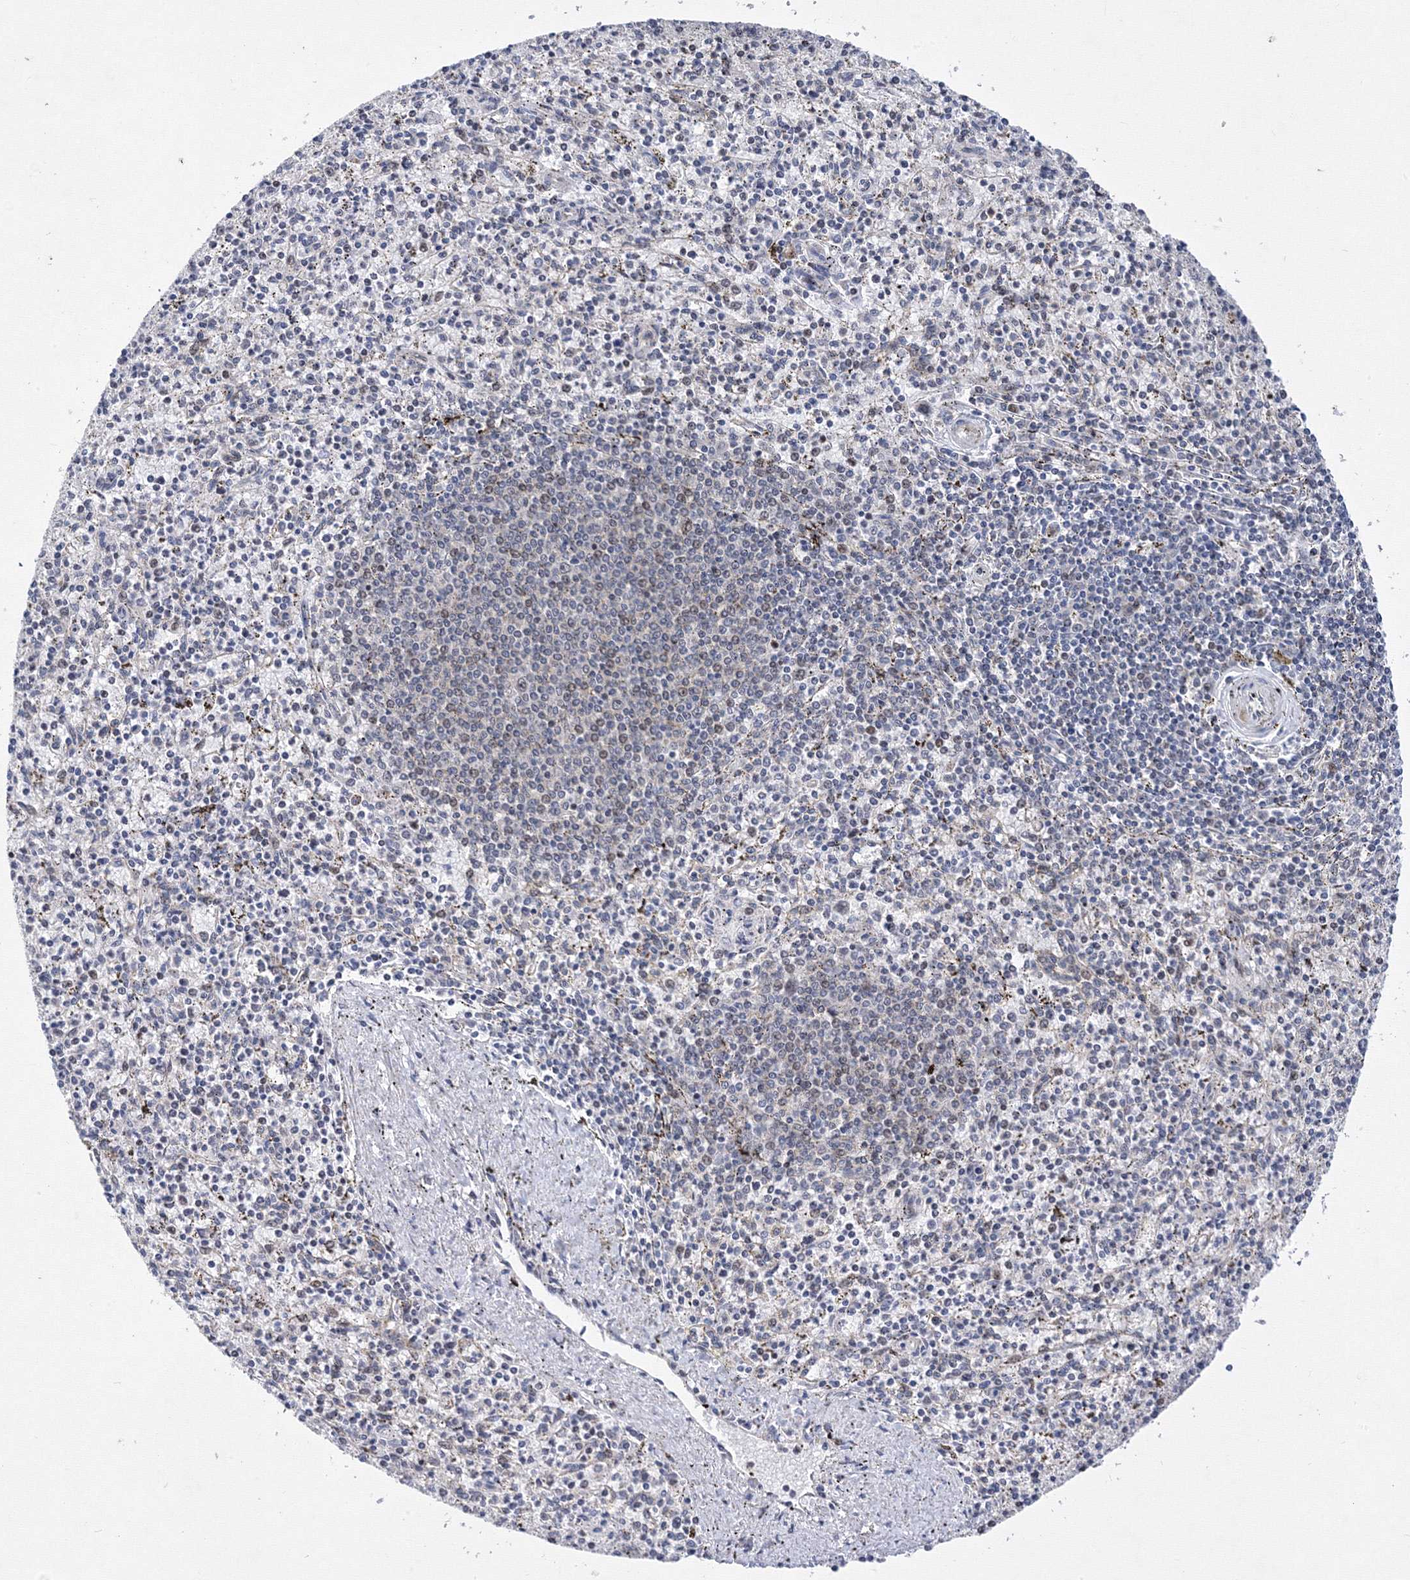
{"staining": {"intensity": "weak", "quantity": "<25%", "location": "nuclear"}, "tissue": "spleen", "cell_type": "Cells in red pulp", "image_type": "normal", "snomed": [{"axis": "morphology", "description": "Normal tissue, NOS"}, {"axis": "topography", "description": "Spleen"}], "caption": "Immunohistochemical staining of benign human spleen displays no significant positivity in cells in red pulp.", "gene": "GPN1", "patient": {"sex": "male", "age": 72}}